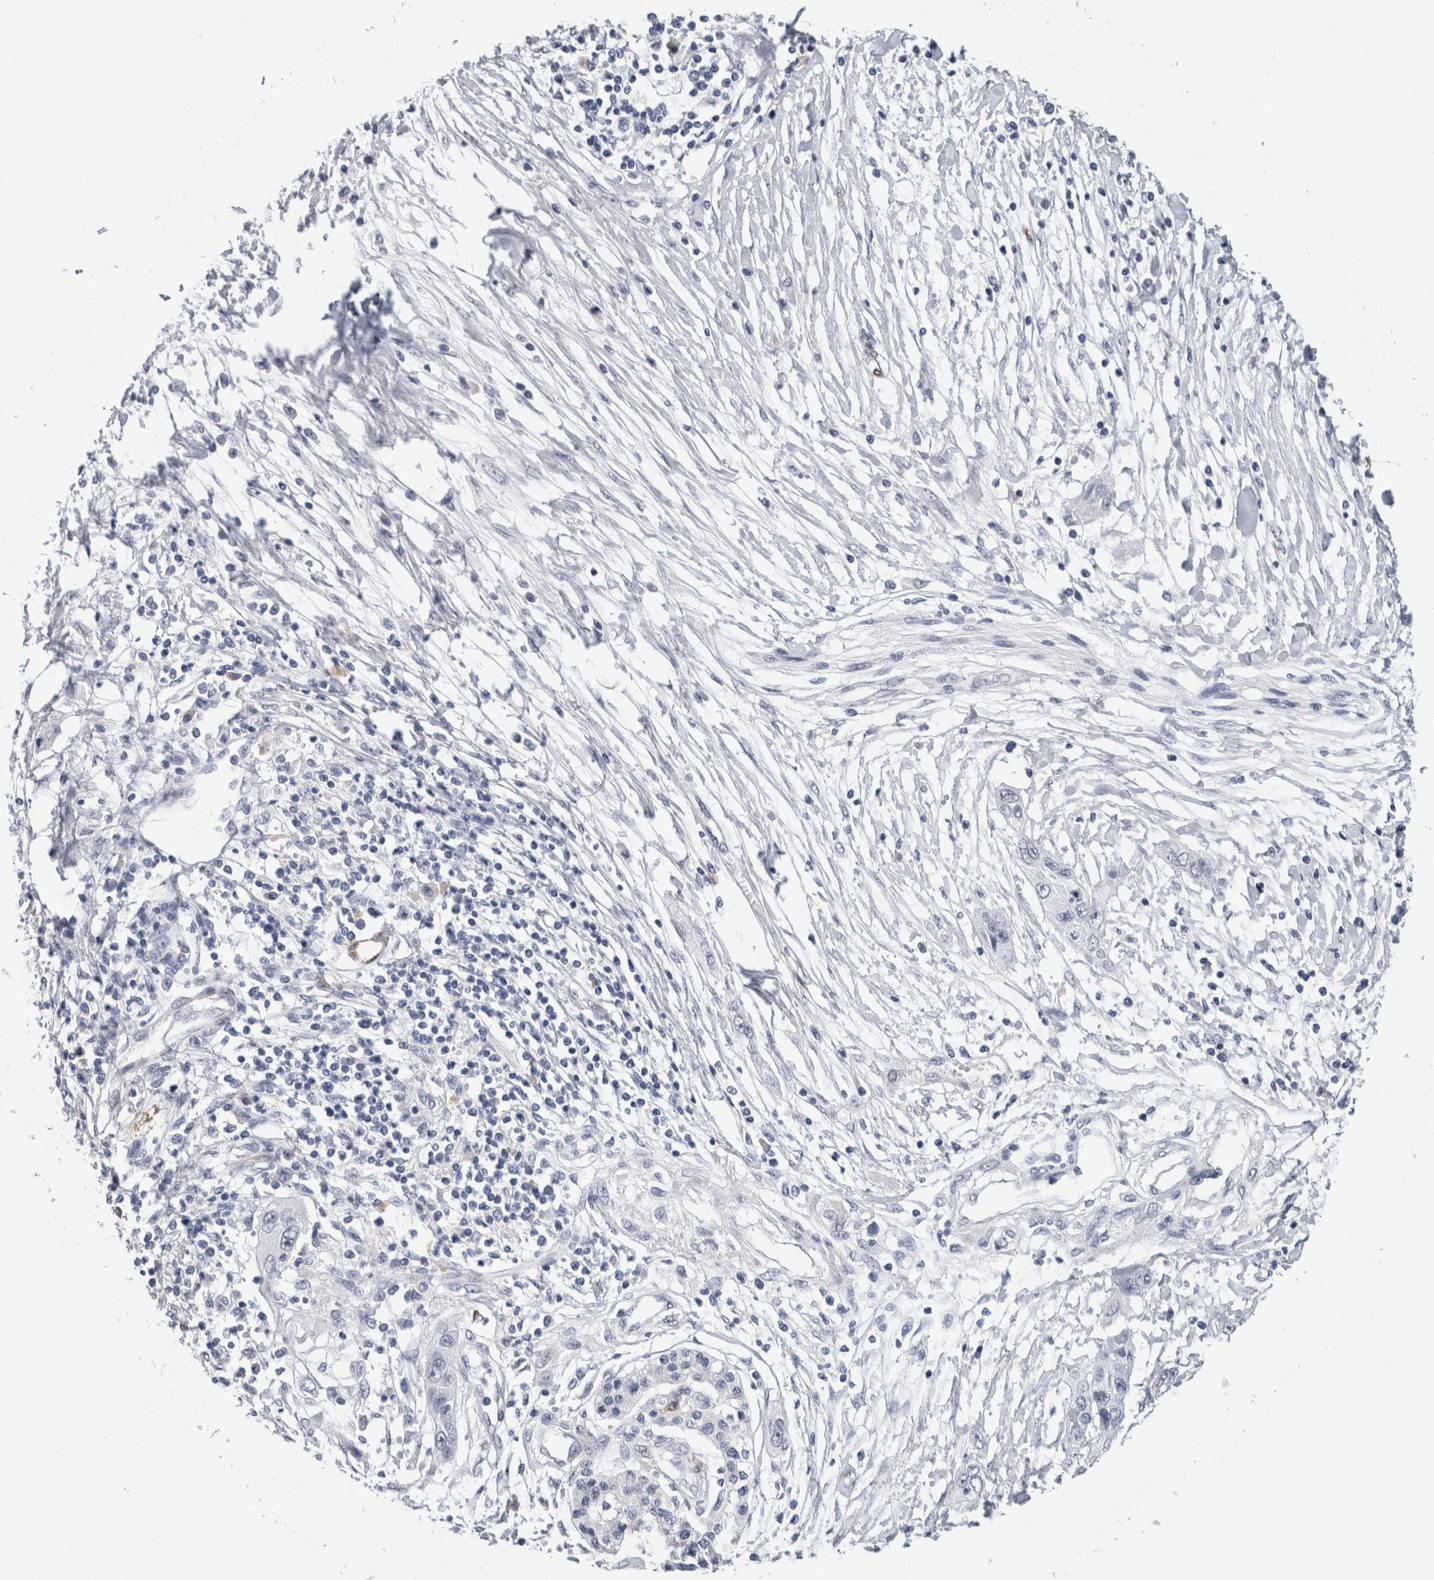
{"staining": {"intensity": "negative", "quantity": "none", "location": "none"}, "tissue": "pancreatic cancer", "cell_type": "Tumor cells", "image_type": "cancer", "snomed": [{"axis": "morphology", "description": "Adenocarcinoma, NOS"}, {"axis": "topography", "description": "Pancreas"}], "caption": "Photomicrograph shows no protein staining in tumor cells of adenocarcinoma (pancreatic) tissue. (DAB immunohistochemistry (IHC) visualized using brightfield microscopy, high magnification).", "gene": "FABP4", "patient": {"sex": "female", "age": 70}}